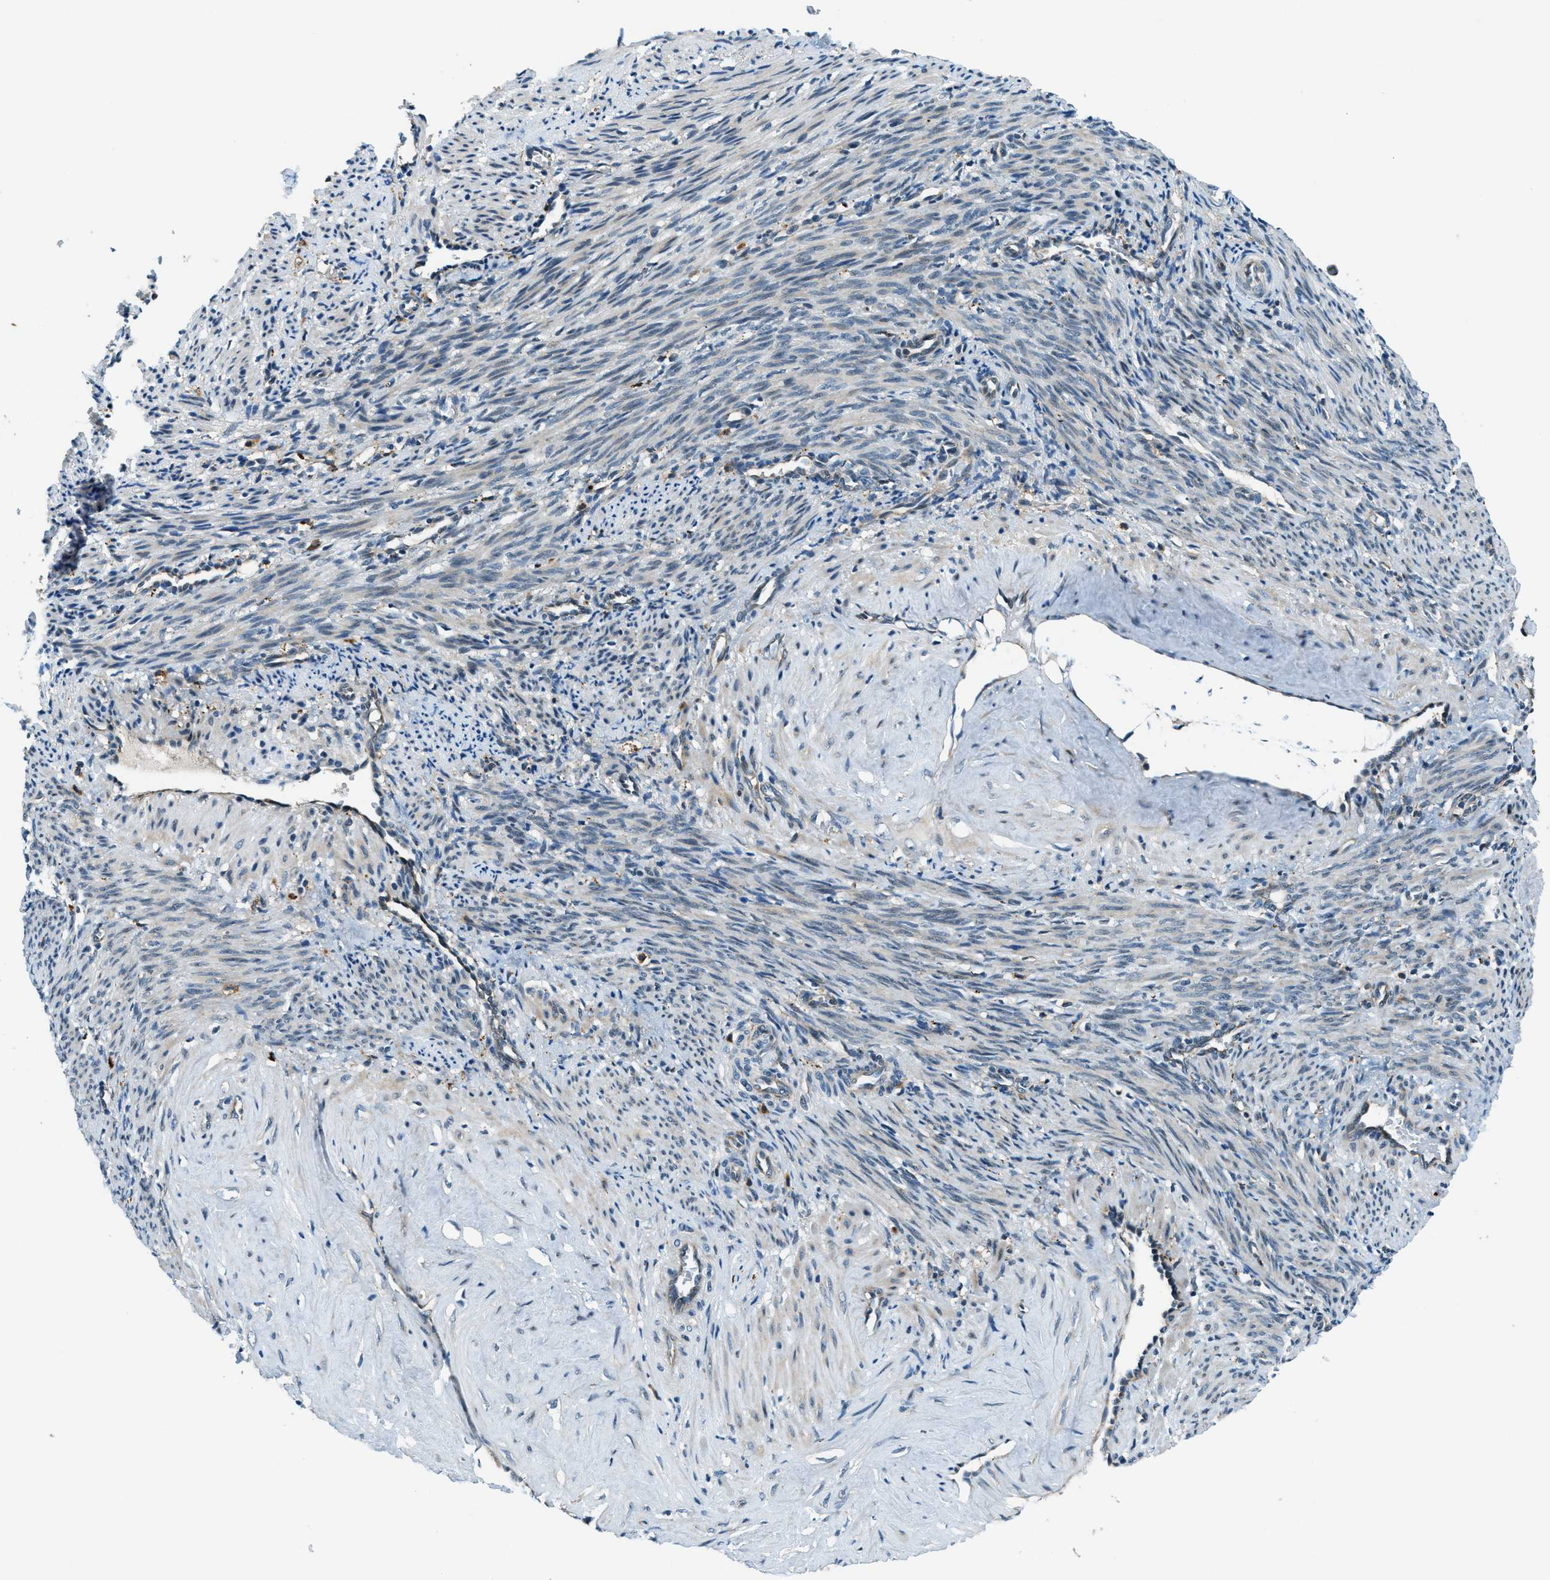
{"staining": {"intensity": "weak", "quantity": "<25%", "location": "cytoplasmic/membranous"}, "tissue": "smooth muscle", "cell_type": "Smooth muscle cells", "image_type": "normal", "snomed": [{"axis": "morphology", "description": "Normal tissue, NOS"}, {"axis": "topography", "description": "Endometrium"}], "caption": "An immunohistochemistry image of unremarkable smooth muscle is shown. There is no staining in smooth muscle cells of smooth muscle. (DAB immunohistochemistry, high magnification).", "gene": "GINM1", "patient": {"sex": "female", "age": 33}}